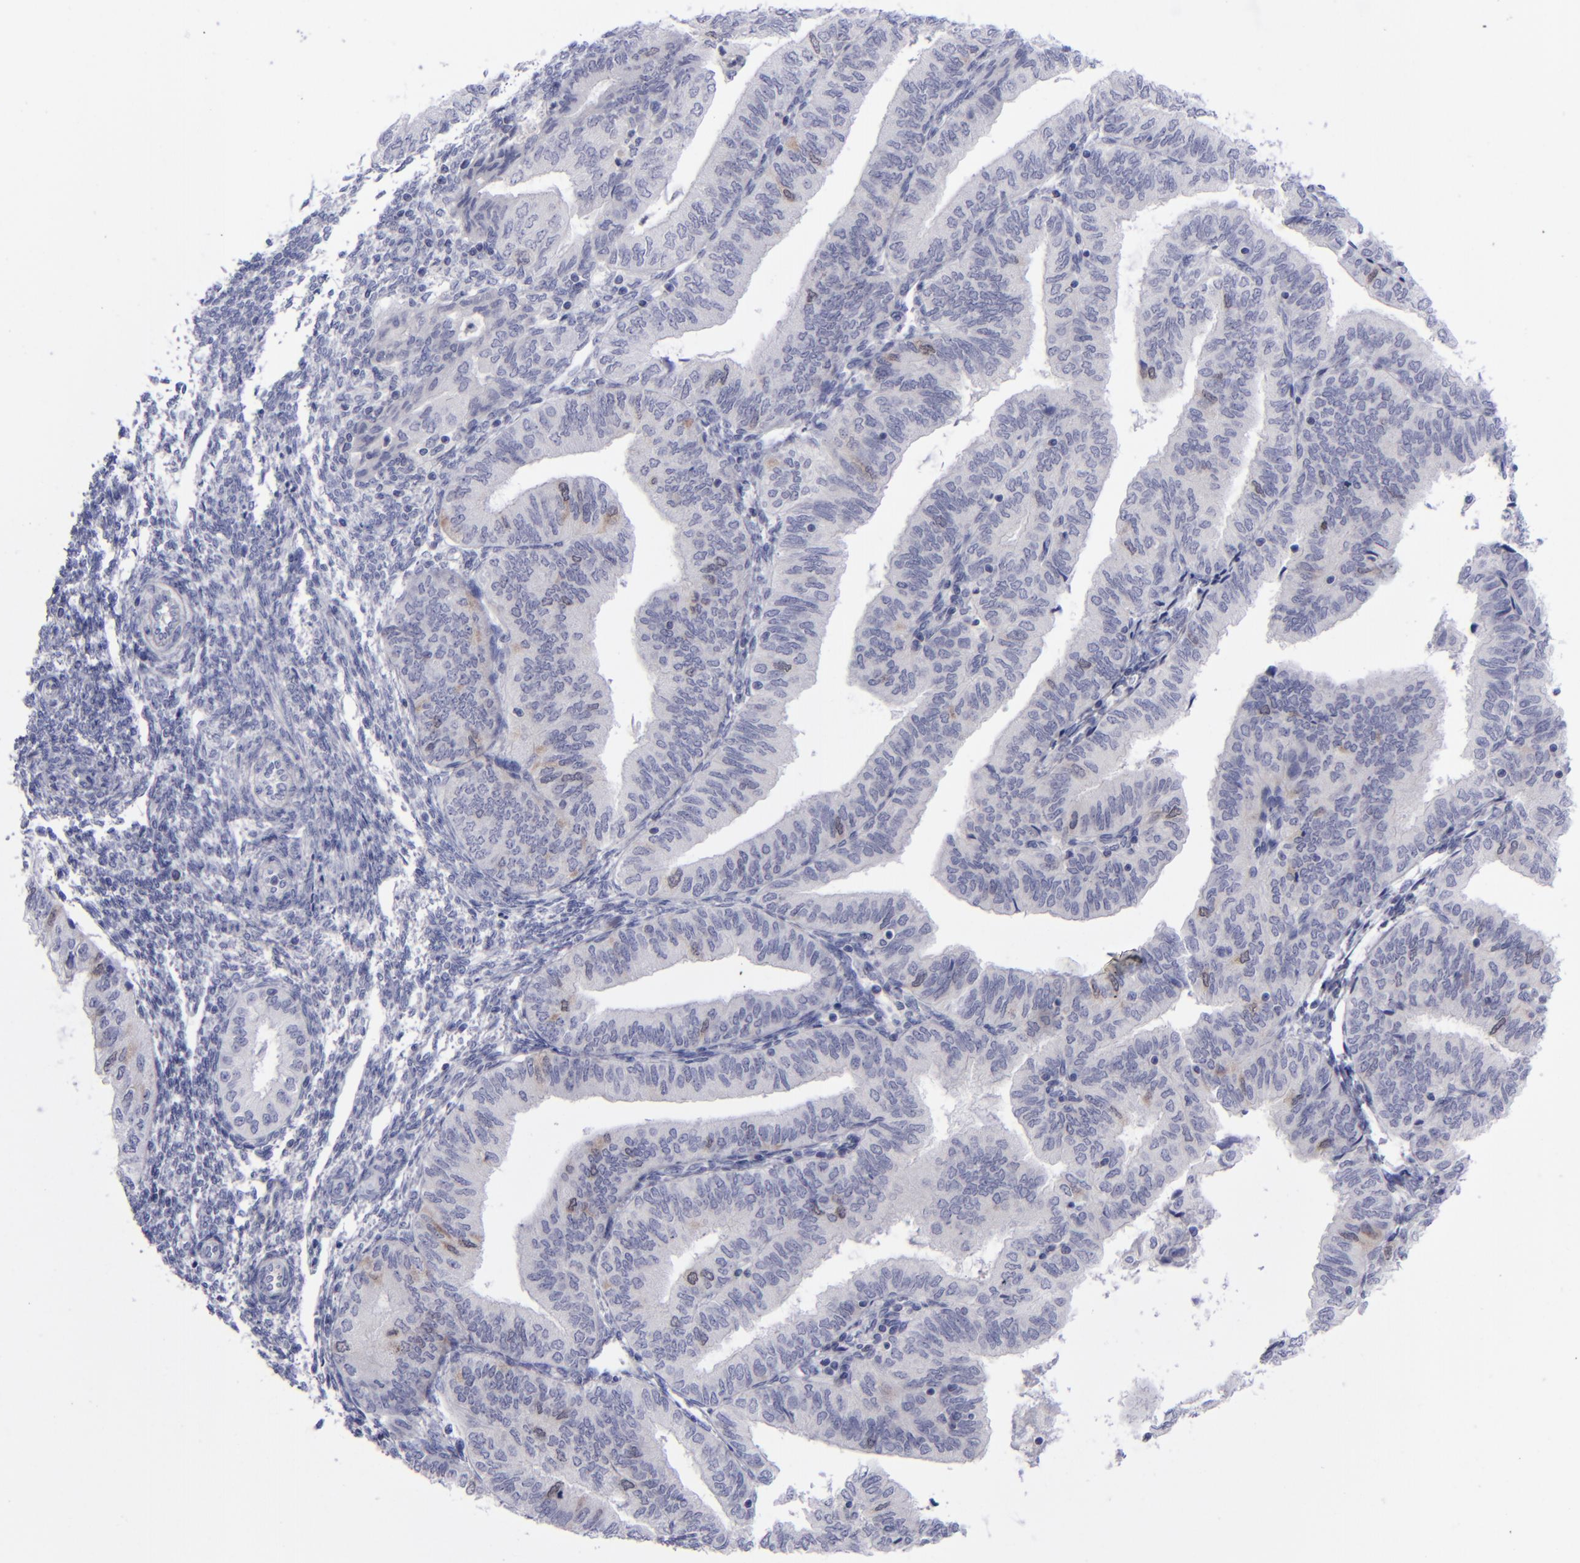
{"staining": {"intensity": "negative", "quantity": "none", "location": "none"}, "tissue": "endometrial cancer", "cell_type": "Tumor cells", "image_type": "cancer", "snomed": [{"axis": "morphology", "description": "Adenocarcinoma, NOS"}, {"axis": "topography", "description": "Endometrium"}], "caption": "A histopathology image of human endometrial adenocarcinoma is negative for staining in tumor cells.", "gene": "AURKA", "patient": {"sex": "female", "age": 51}}